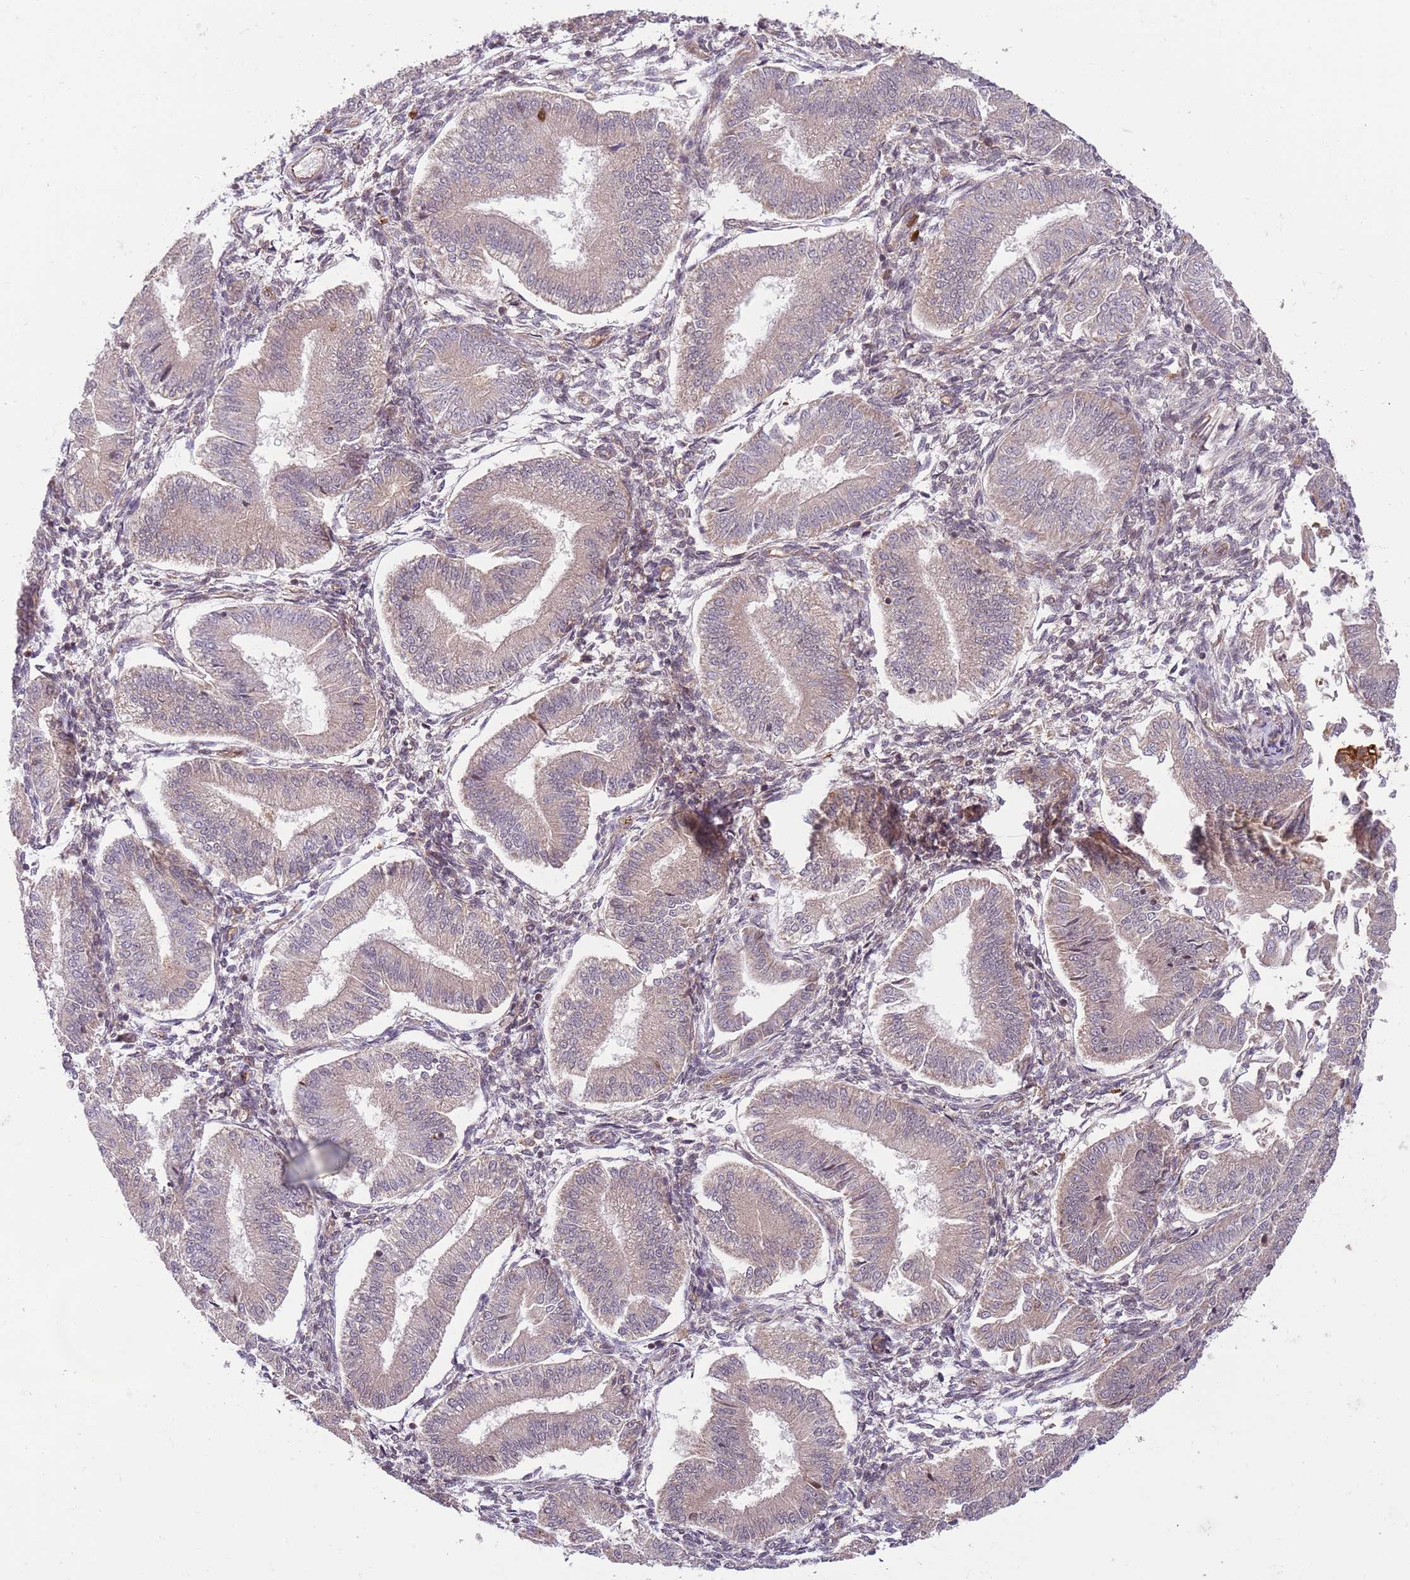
{"staining": {"intensity": "weak", "quantity": "25%-75%", "location": "cytoplasmic/membranous"}, "tissue": "endometrium", "cell_type": "Cells in endometrial stroma", "image_type": "normal", "snomed": [{"axis": "morphology", "description": "Normal tissue, NOS"}, {"axis": "topography", "description": "Endometrium"}], "caption": "Endometrium was stained to show a protein in brown. There is low levels of weak cytoplasmic/membranous positivity in approximately 25%-75% of cells in endometrial stroma. (Stains: DAB (3,3'-diaminobenzidine) in brown, nuclei in blue, Microscopy: brightfield microscopy at high magnification).", "gene": "DPP10", "patient": {"sex": "female", "age": 39}}